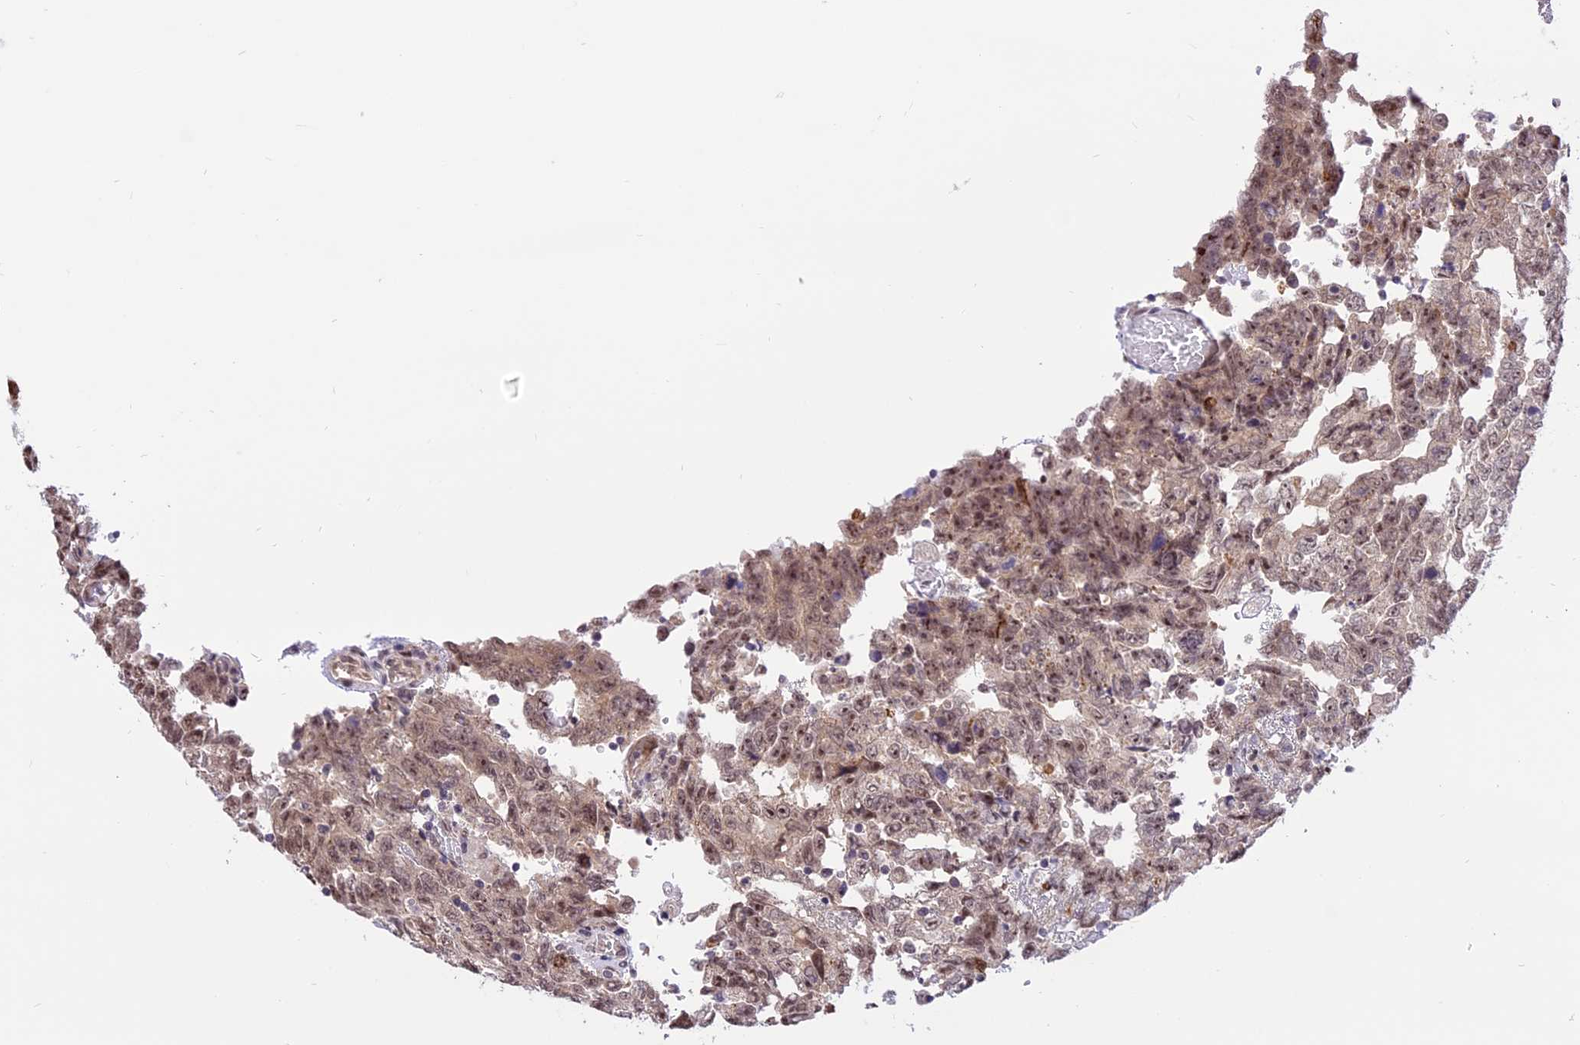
{"staining": {"intensity": "weak", "quantity": "25%-75%", "location": "cytoplasmic/membranous,nuclear"}, "tissue": "testis cancer", "cell_type": "Tumor cells", "image_type": "cancer", "snomed": [{"axis": "morphology", "description": "Carcinoma, Embryonal, NOS"}, {"axis": "topography", "description": "Testis"}], "caption": "Immunohistochemical staining of human testis cancer (embryonal carcinoma) demonstrates low levels of weak cytoplasmic/membranous and nuclear protein staining in about 25%-75% of tumor cells.", "gene": "ZNF837", "patient": {"sex": "male", "age": 26}}